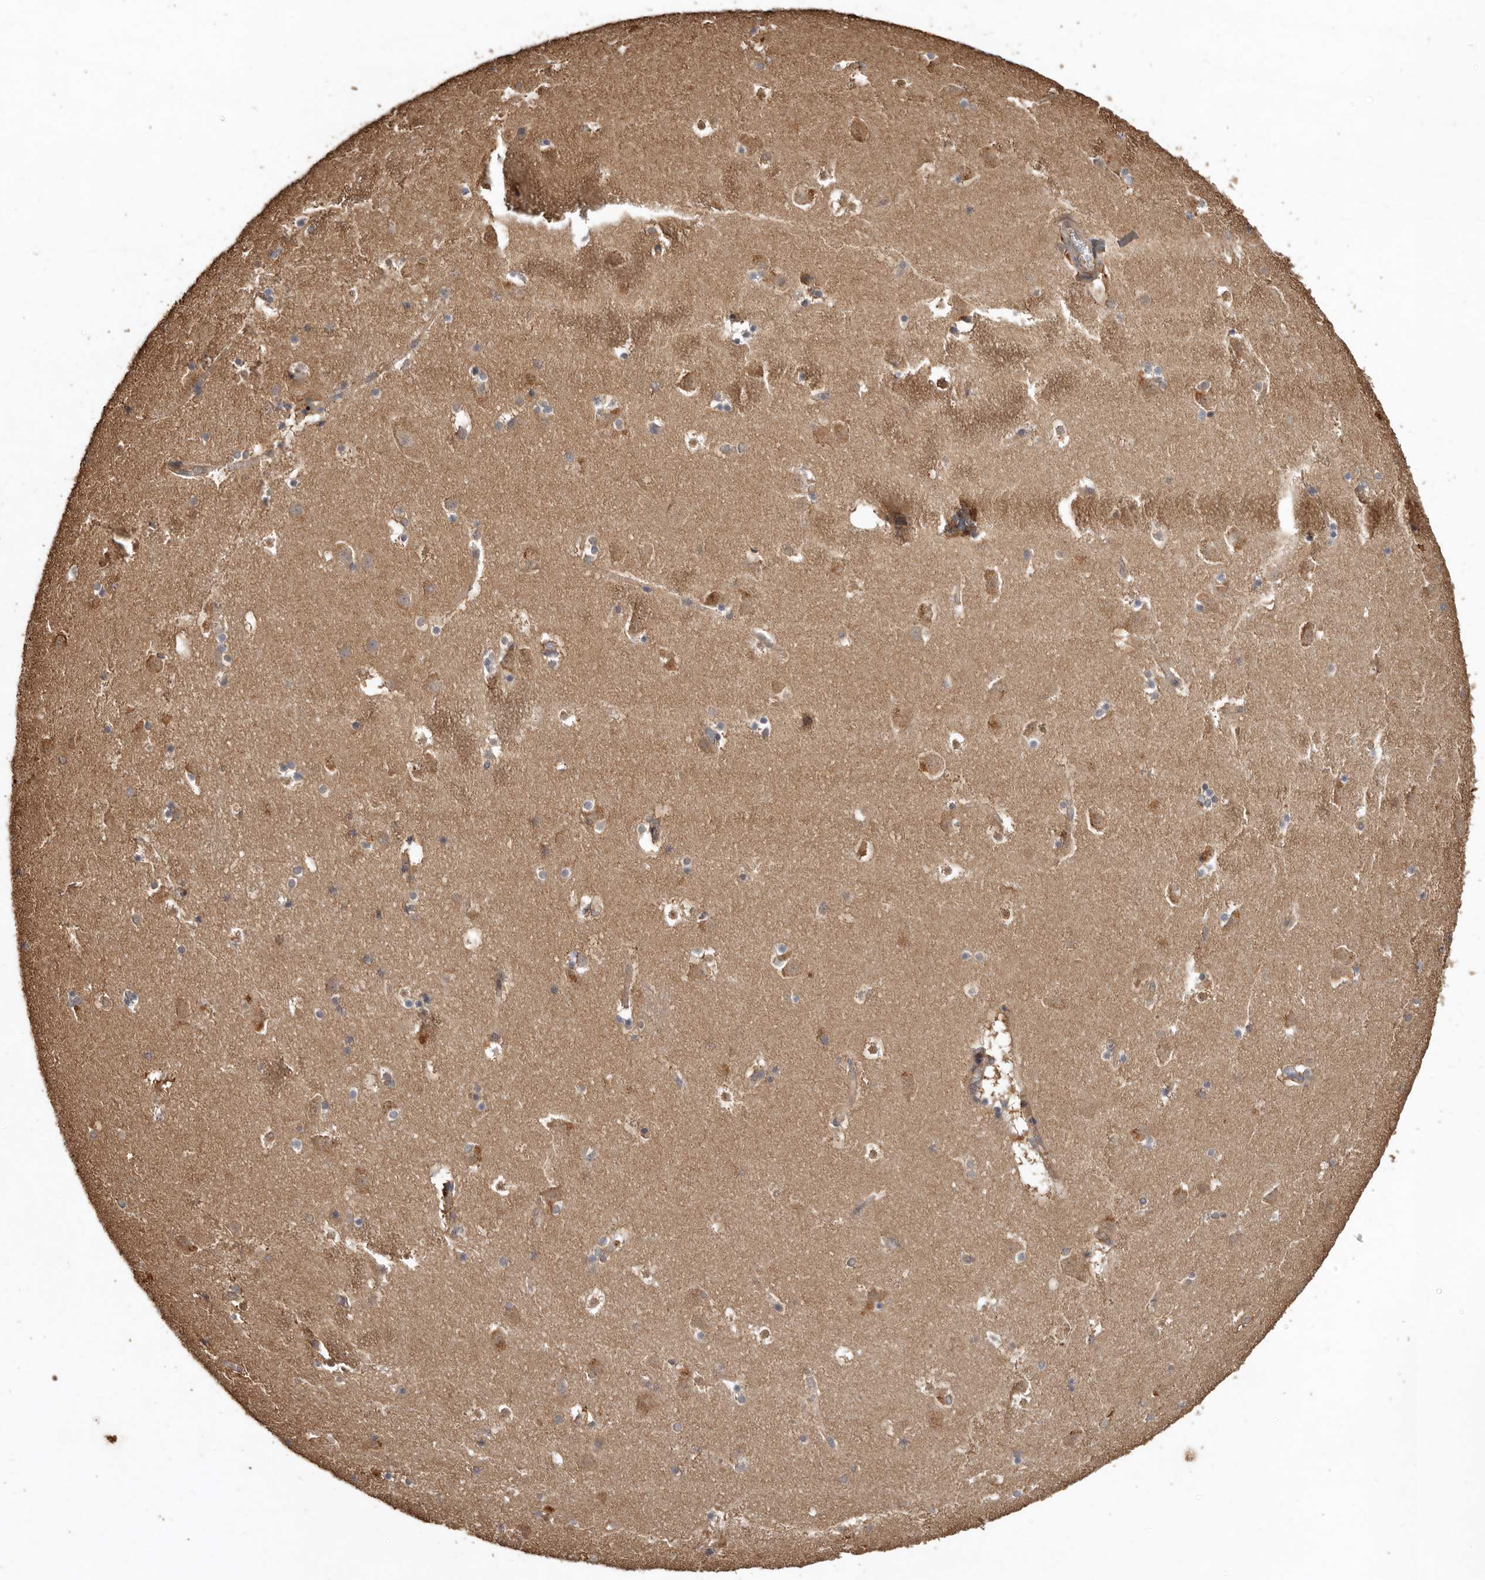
{"staining": {"intensity": "weak", "quantity": "25%-75%", "location": "cytoplasmic/membranous"}, "tissue": "caudate", "cell_type": "Glial cells", "image_type": "normal", "snomed": [{"axis": "morphology", "description": "Normal tissue, NOS"}, {"axis": "topography", "description": "Lateral ventricle wall"}], "caption": "Immunohistochemical staining of normal caudate exhibits low levels of weak cytoplasmic/membranous staining in about 25%-75% of glial cells. The staining was performed using DAB (3,3'-diaminobenzidine), with brown indicating positive protein expression. Nuclei are stained blue with hematoxylin.", "gene": "FLCN", "patient": {"sex": "male", "age": 45}}